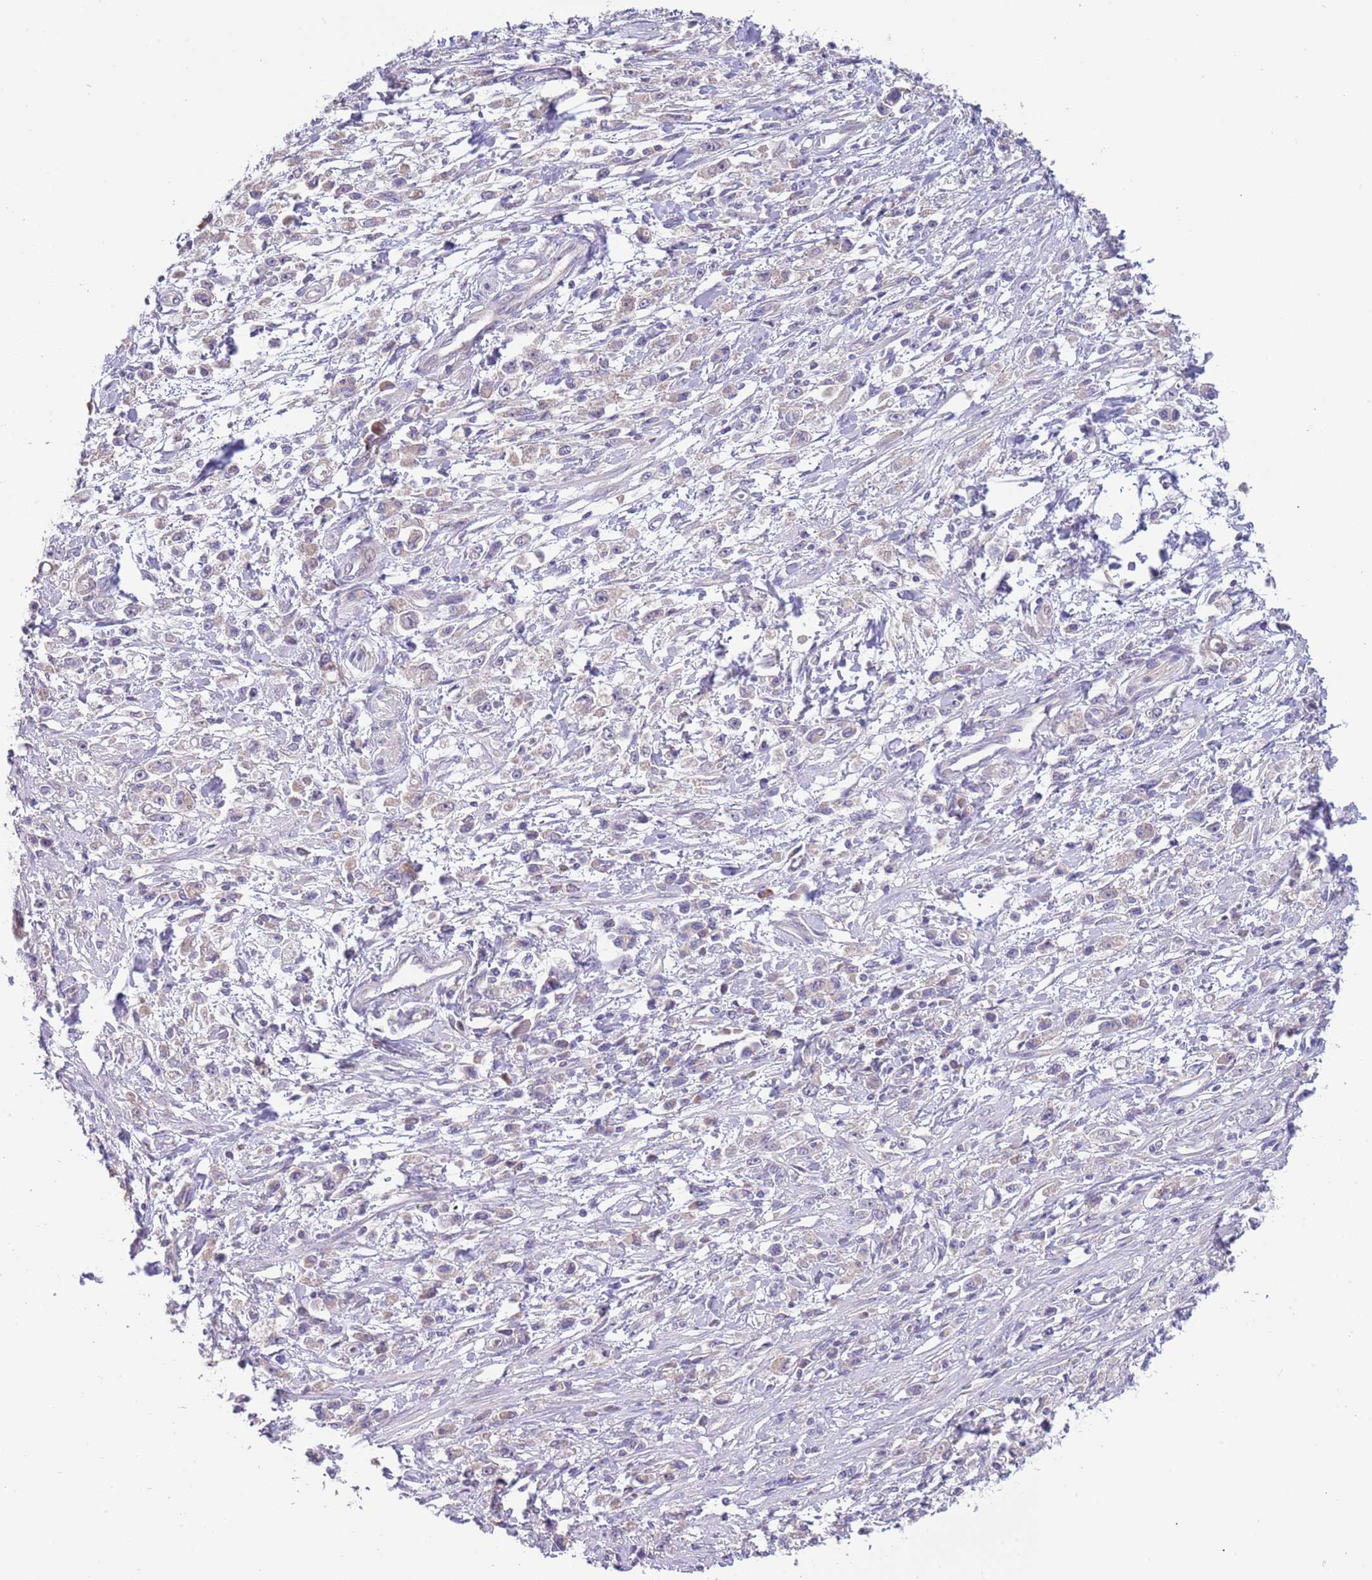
{"staining": {"intensity": "negative", "quantity": "none", "location": "none"}, "tissue": "stomach cancer", "cell_type": "Tumor cells", "image_type": "cancer", "snomed": [{"axis": "morphology", "description": "Adenocarcinoma, NOS"}, {"axis": "topography", "description": "Stomach"}], "caption": "A photomicrograph of human stomach adenocarcinoma is negative for staining in tumor cells.", "gene": "CABYR", "patient": {"sex": "female", "age": 59}}